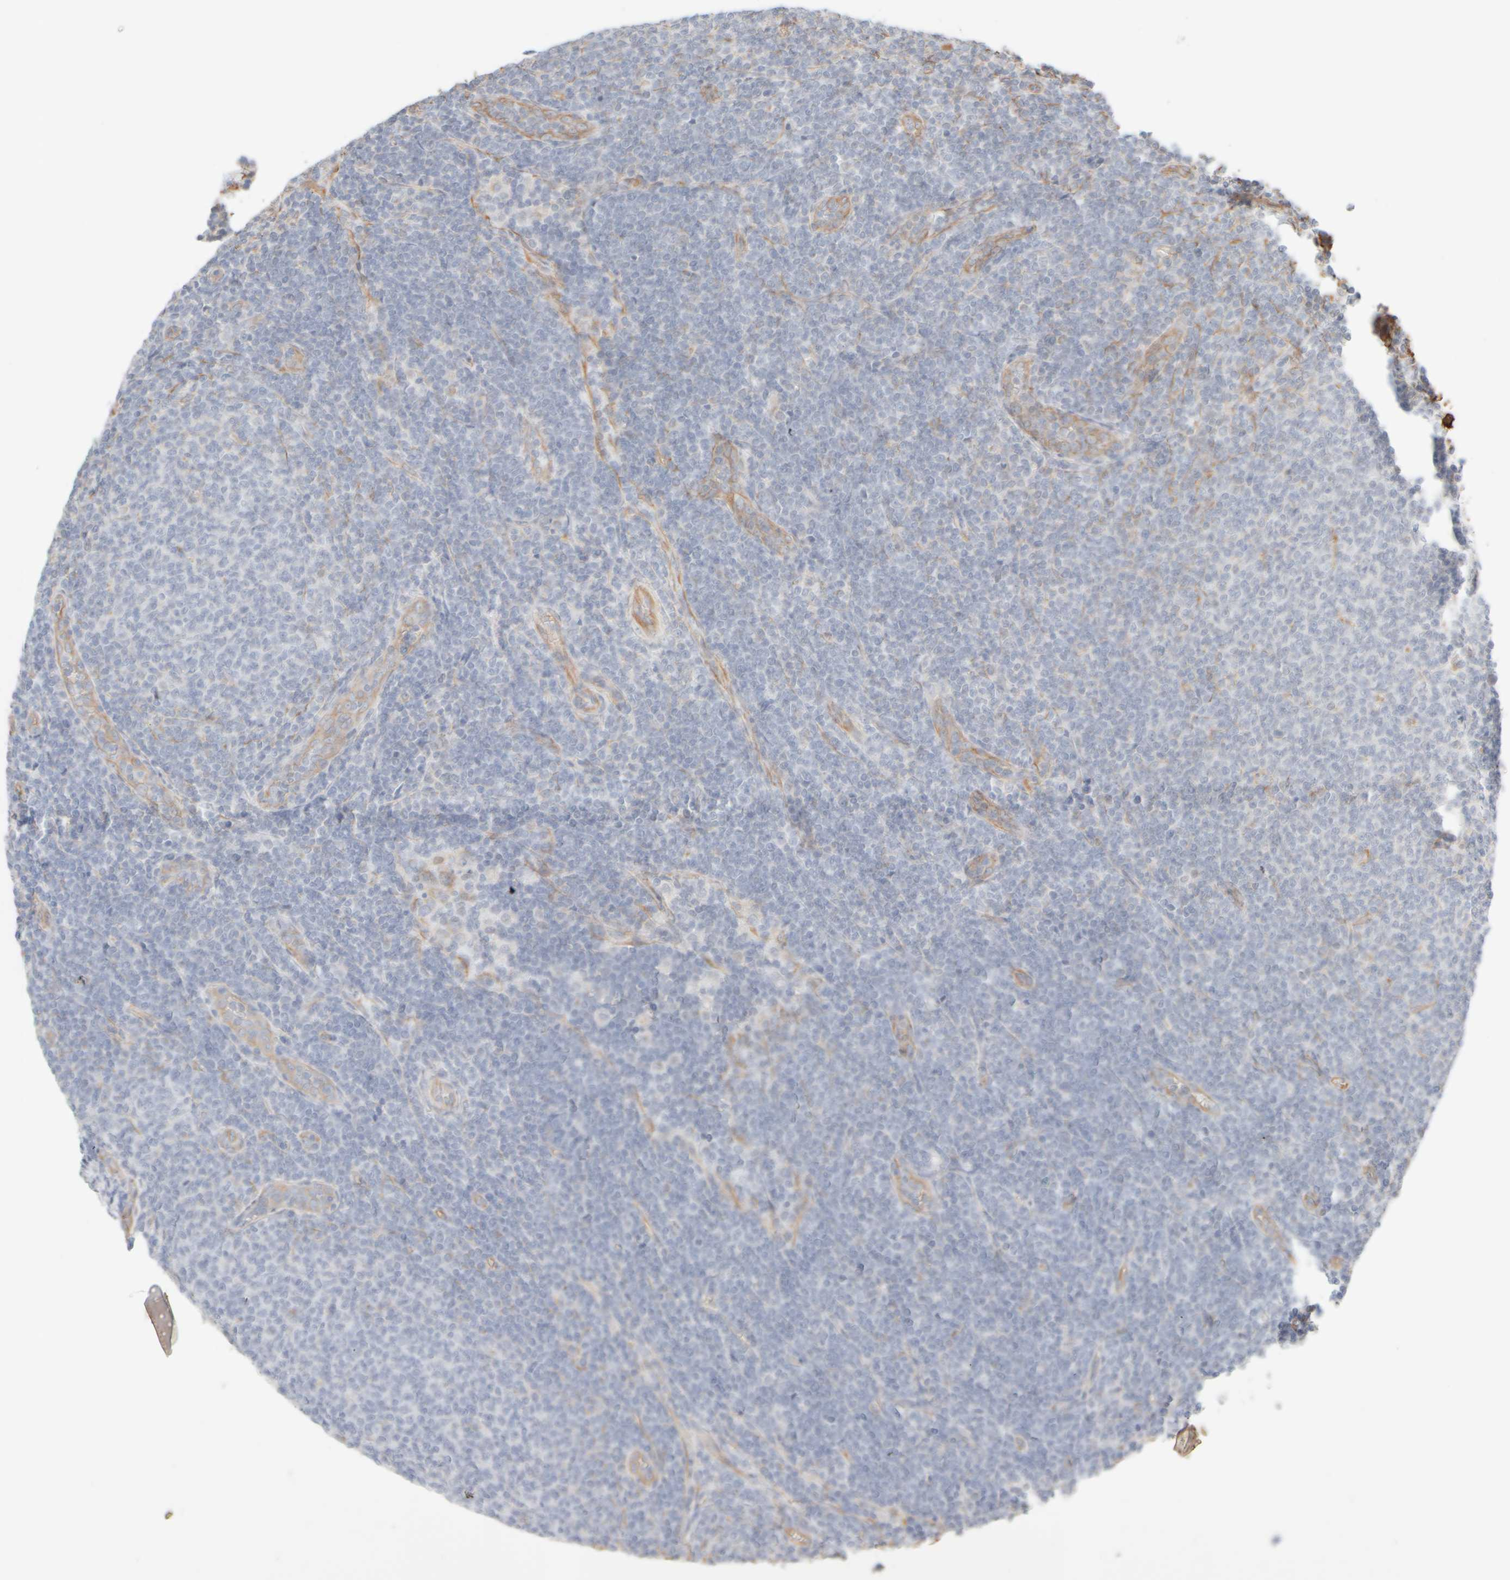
{"staining": {"intensity": "negative", "quantity": "none", "location": "none"}, "tissue": "lymphoma", "cell_type": "Tumor cells", "image_type": "cancer", "snomed": [{"axis": "morphology", "description": "Malignant lymphoma, non-Hodgkin's type, Low grade"}, {"axis": "topography", "description": "Lymph node"}], "caption": "This is an immunohistochemistry (IHC) image of lymphoma. There is no expression in tumor cells.", "gene": "KRT15", "patient": {"sex": "male", "age": 66}}